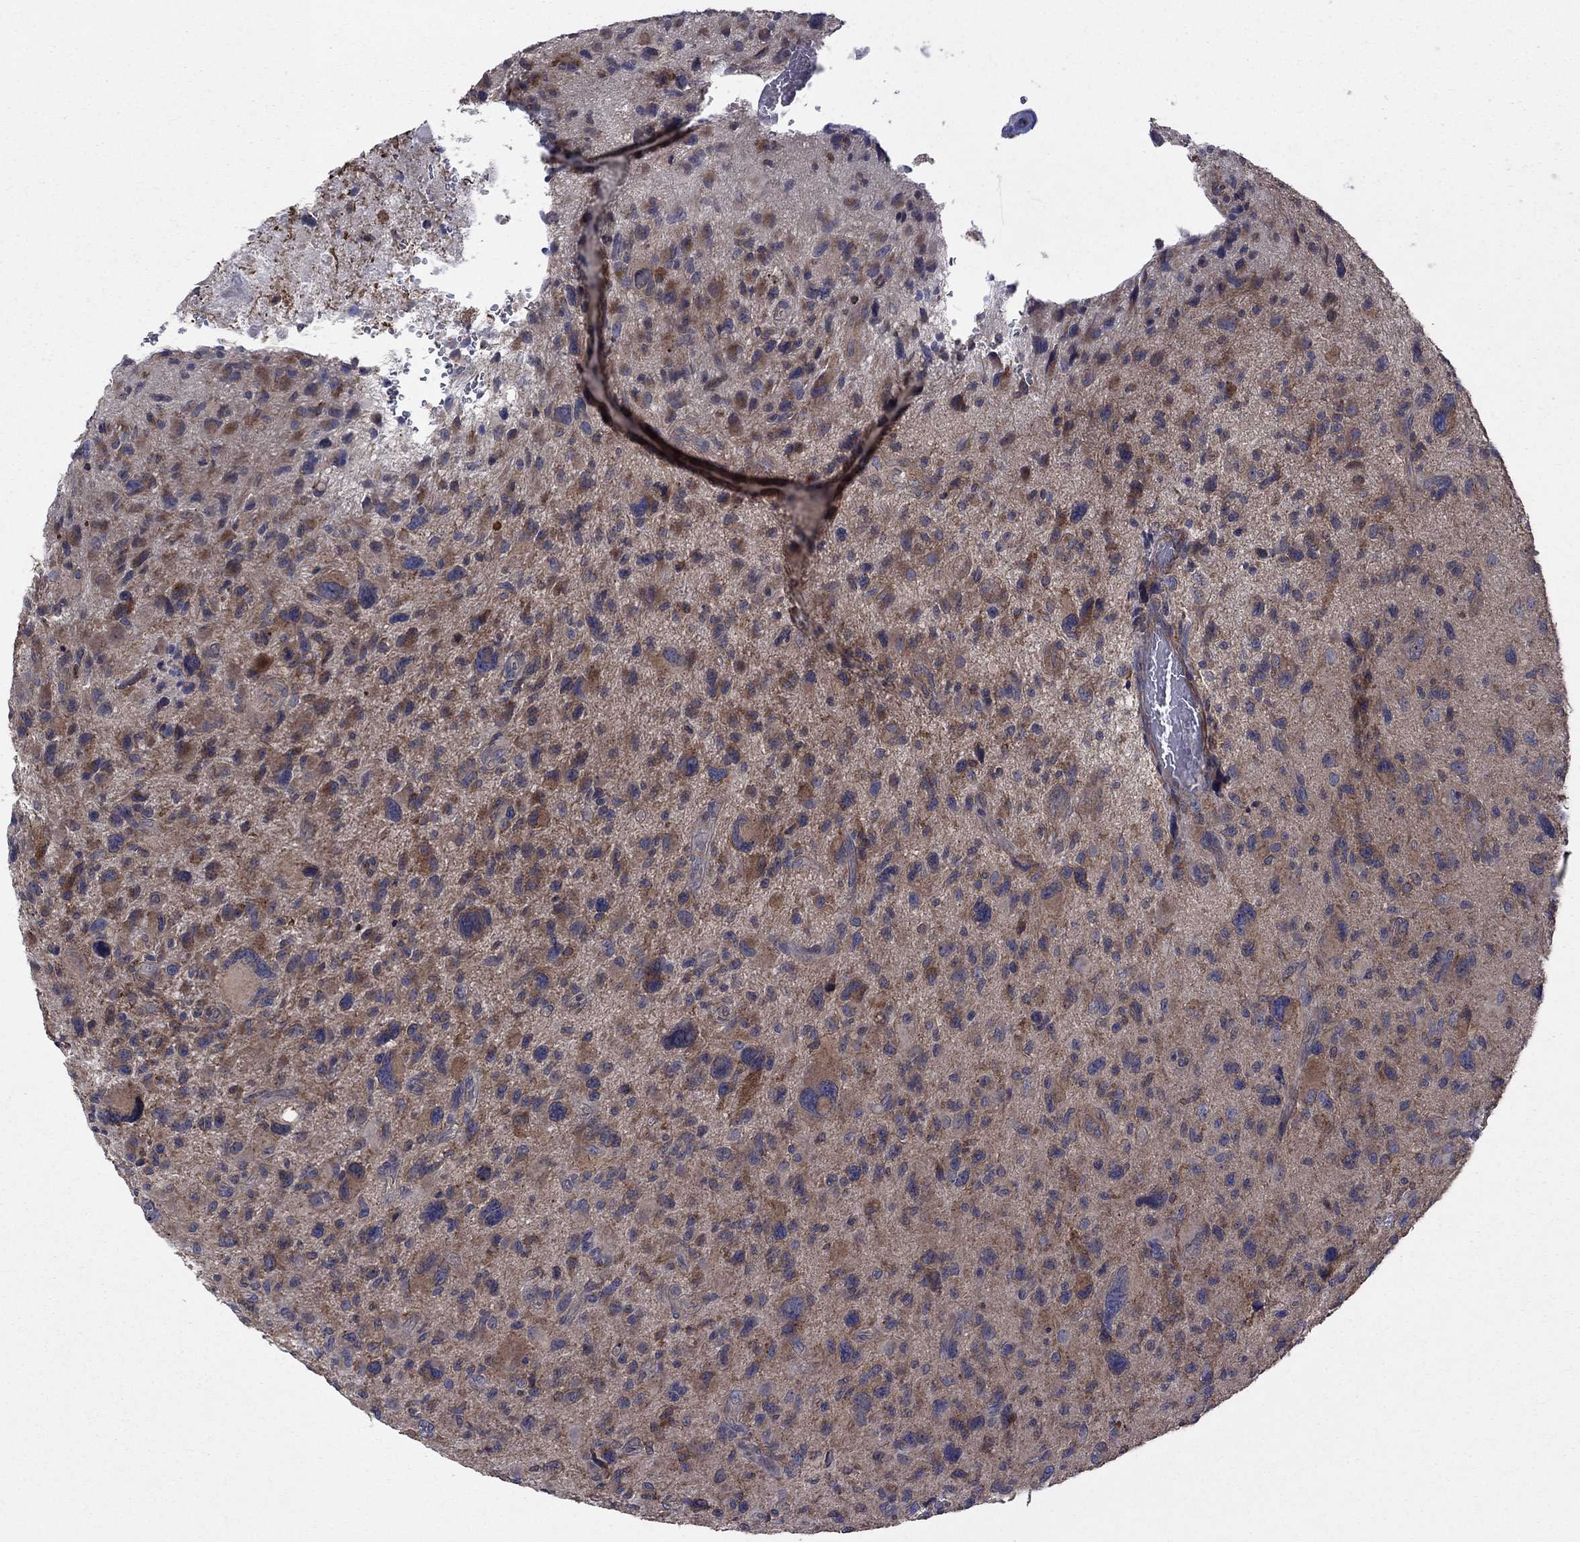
{"staining": {"intensity": "moderate", "quantity": "25%-75%", "location": "cytoplasmic/membranous"}, "tissue": "glioma", "cell_type": "Tumor cells", "image_type": "cancer", "snomed": [{"axis": "morphology", "description": "Glioma, malignant, NOS"}, {"axis": "morphology", "description": "Glioma, malignant, High grade"}, {"axis": "topography", "description": "Brain"}], "caption": "Immunohistochemical staining of glioma exhibits moderate cytoplasmic/membranous protein expression in about 25%-75% of tumor cells.", "gene": "MEA1", "patient": {"sex": "female", "age": 71}}